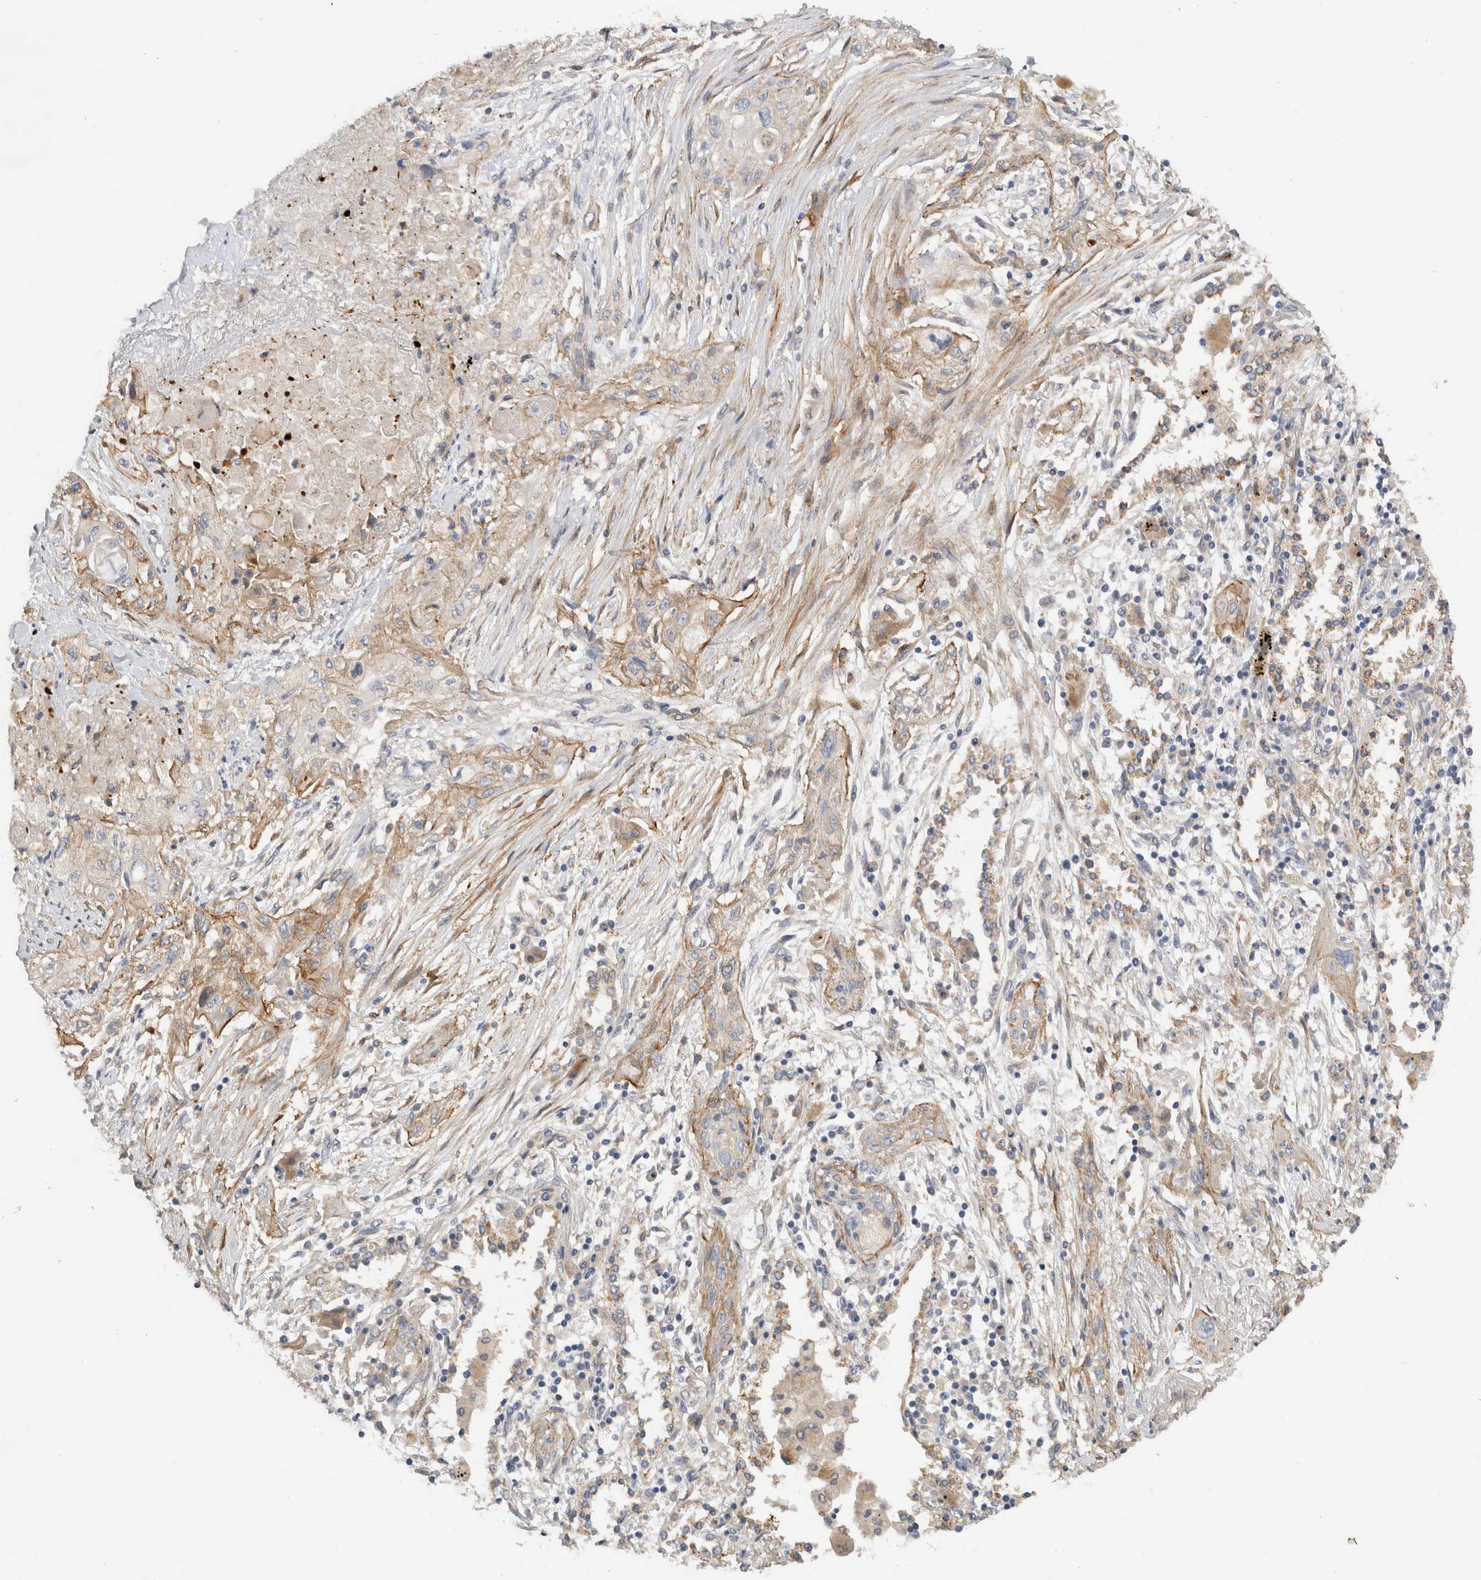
{"staining": {"intensity": "moderate", "quantity": "<25%", "location": "cytoplasmic/membranous"}, "tissue": "lung cancer", "cell_type": "Tumor cells", "image_type": "cancer", "snomed": [{"axis": "morphology", "description": "Squamous cell carcinoma, NOS"}, {"axis": "topography", "description": "Lung"}], "caption": "Tumor cells show low levels of moderate cytoplasmic/membranous positivity in approximately <25% of cells in lung squamous cell carcinoma.", "gene": "SGK3", "patient": {"sex": "female", "age": 47}}